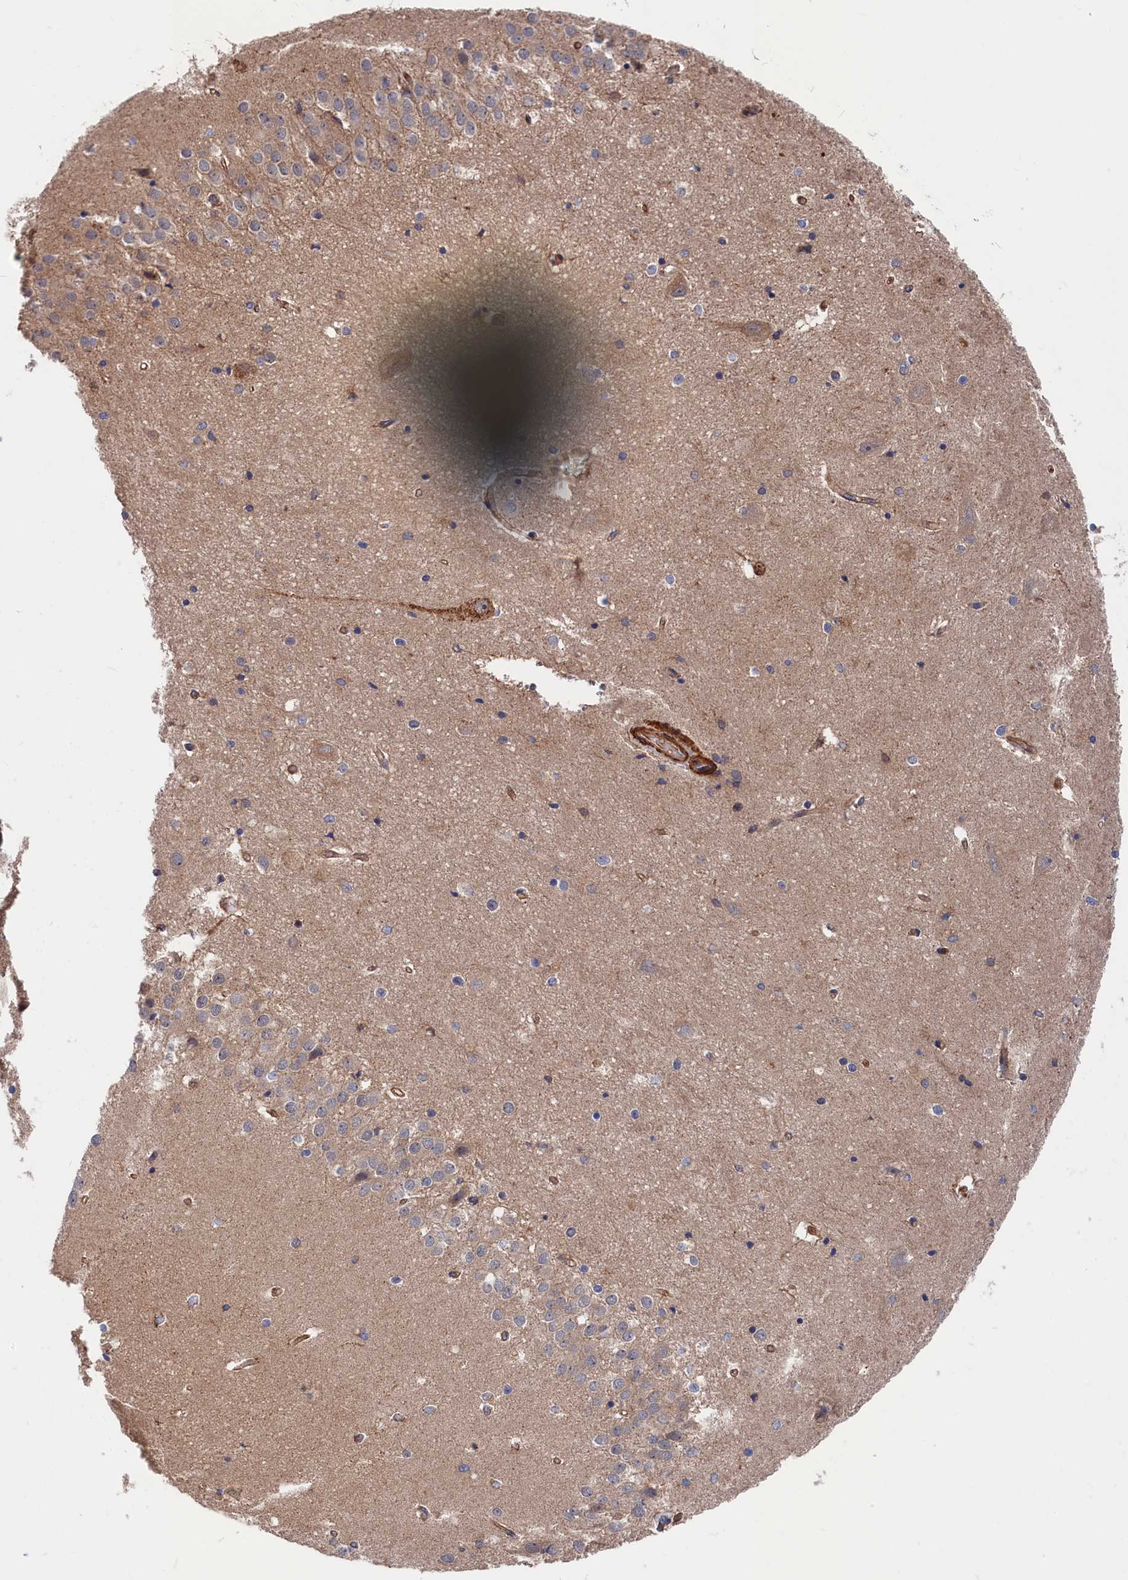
{"staining": {"intensity": "weak", "quantity": "<25%", "location": "cytoplasmic/membranous"}, "tissue": "hippocampus", "cell_type": "Glial cells", "image_type": "normal", "snomed": [{"axis": "morphology", "description": "Normal tissue, NOS"}, {"axis": "topography", "description": "Hippocampus"}], "caption": "IHC micrograph of unremarkable hippocampus stained for a protein (brown), which displays no staining in glial cells.", "gene": "LDHD", "patient": {"sex": "female", "age": 52}}